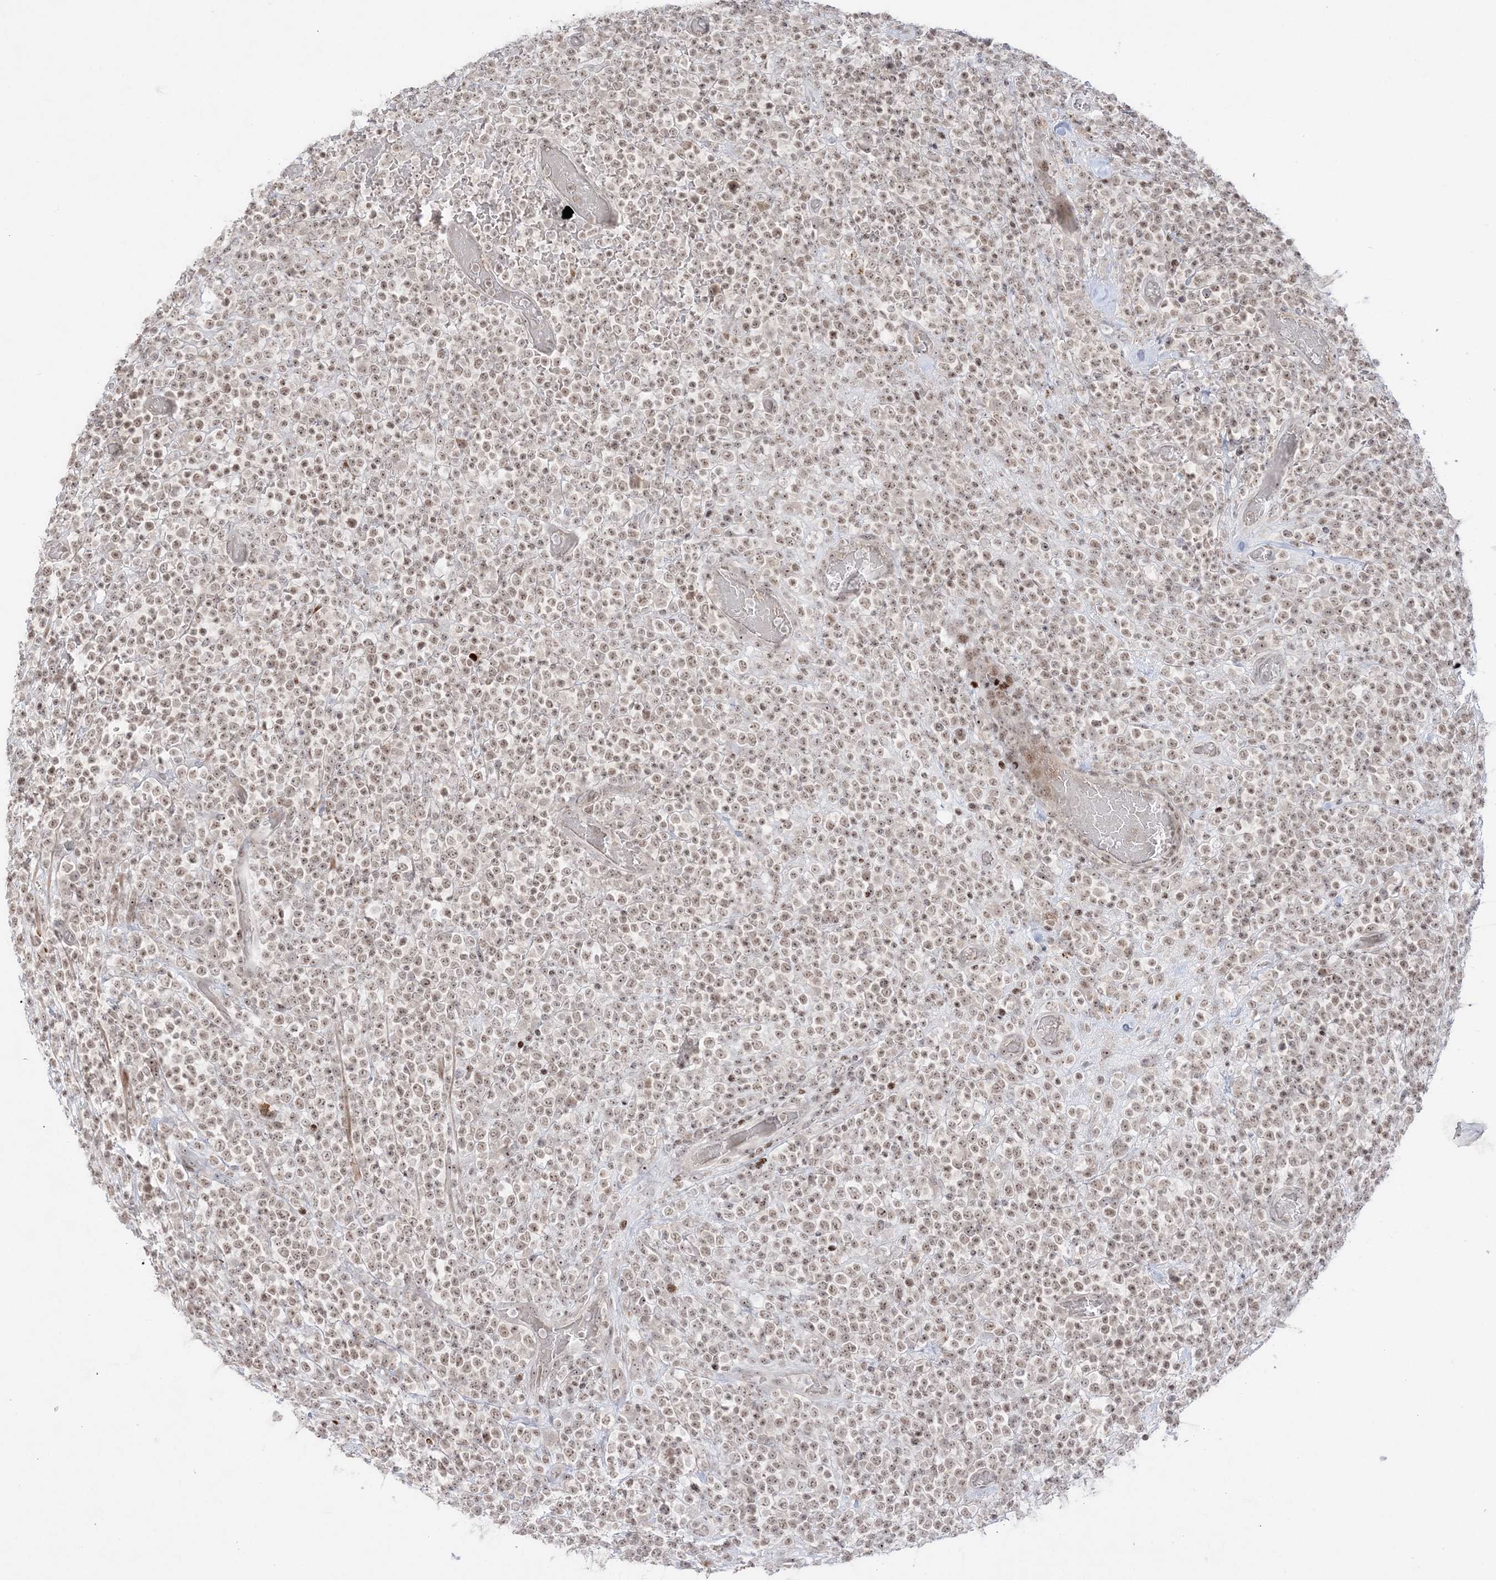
{"staining": {"intensity": "weak", "quantity": ">75%", "location": "nuclear"}, "tissue": "lymphoma", "cell_type": "Tumor cells", "image_type": "cancer", "snomed": [{"axis": "morphology", "description": "Malignant lymphoma, non-Hodgkin's type, High grade"}, {"axis": "topography", "description": "Colon"}], "caption": "There is low levels of weak nuclear staining in tumor cells of malignant lymphoma, non-Hodgkin's type (high-grade), as demonstrated by immunohistochemical staining (brown color).", "gene": "SH3BP4", "patient": {"sex": "female", "age": 53}}